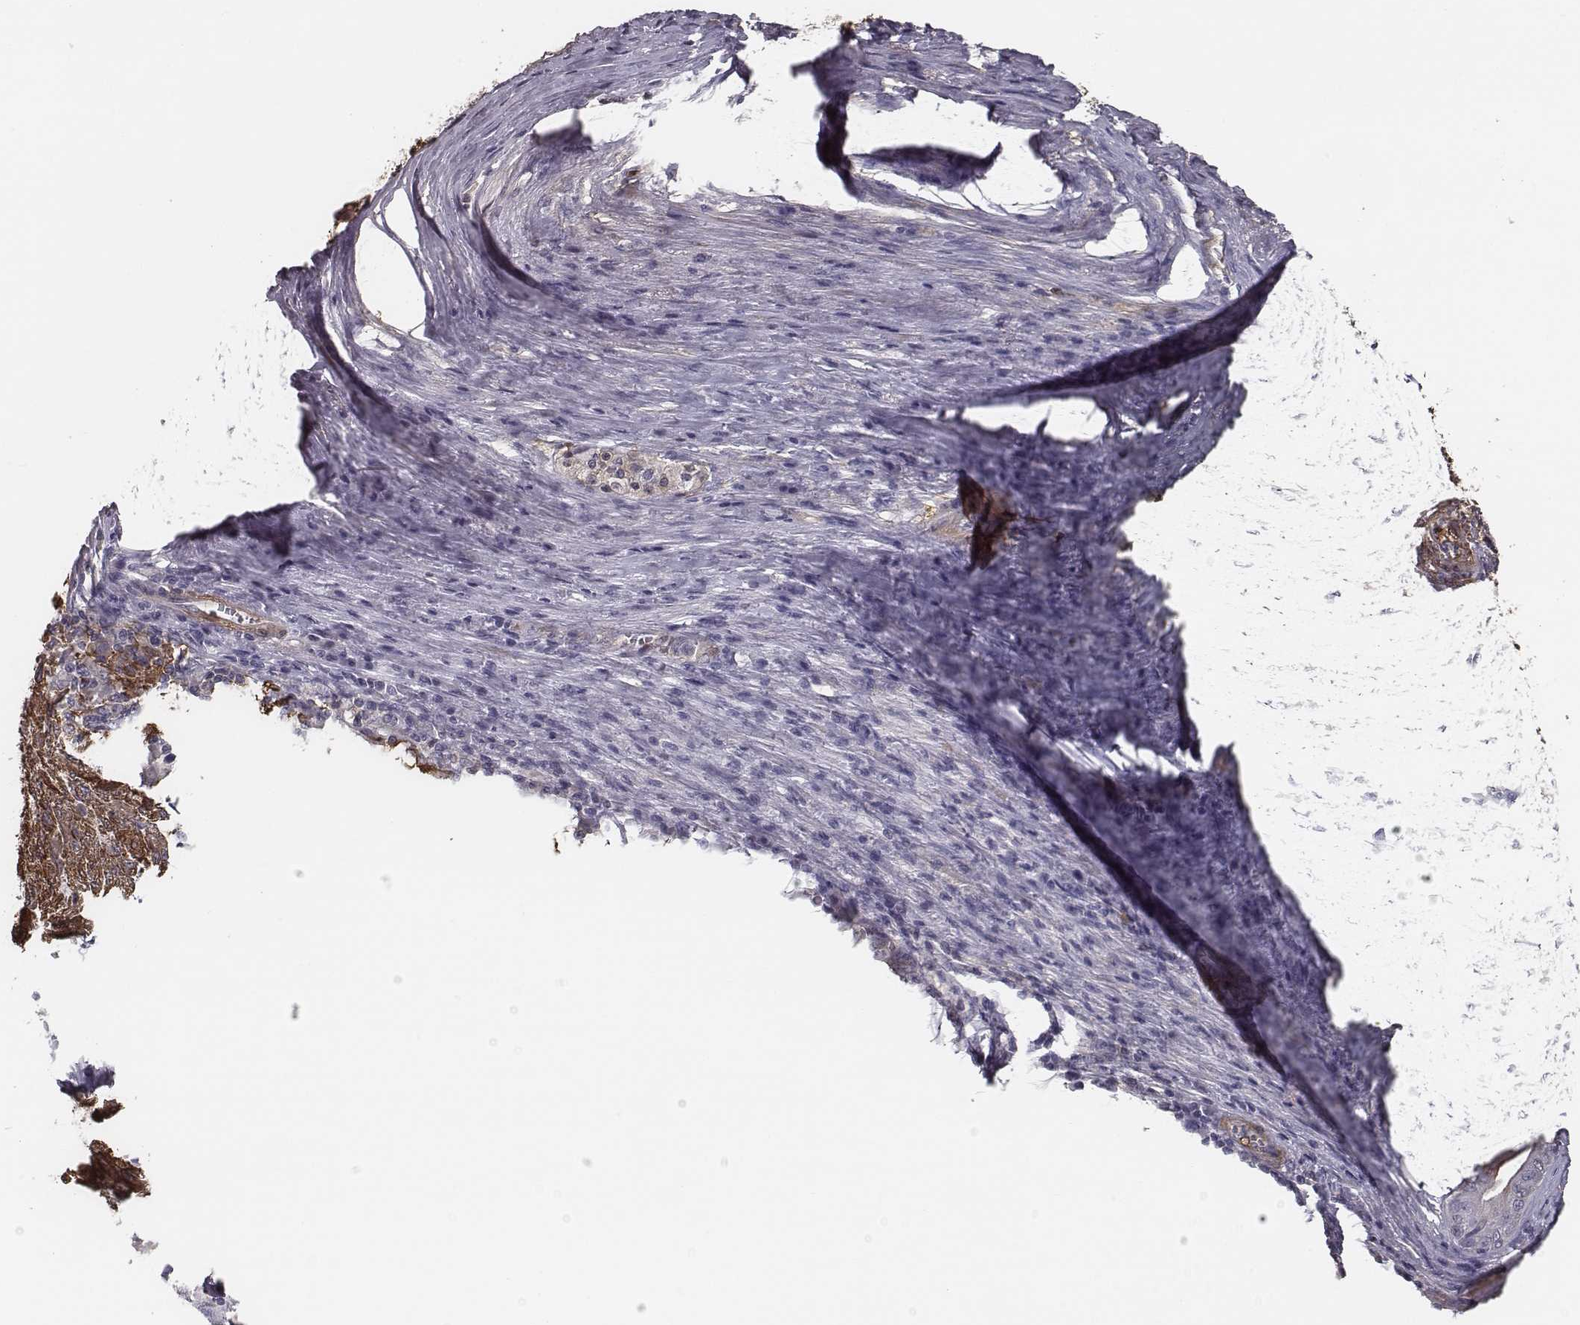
{"staining": {"intensity": "moderate", "quantity": ">75%", "location": "cytoplasmic/membranous"}, "tissue": "pancreatic cancer", "cell_type": "Tumor cells", "image_type": "cancer", "snomed": [{"axis": "morphology", "description": "Adenocarcinoma, NOS"}, {"axis": "topography", "description": "Pancreas"}], "caption": "Immunohistochemistry histopathology image of neoplastic tissue: pancreatic adenocarcinoma stained using immunohistochemistry (IHC) shows medium levels of moderate protein expression localized specifically in the cytoplasmic/membranous of tumor cells, appearing as a cytoplasmic/membranous brown color.", "gene": "ISYNA1", "patient": {"sex": "male", "age": 63}}